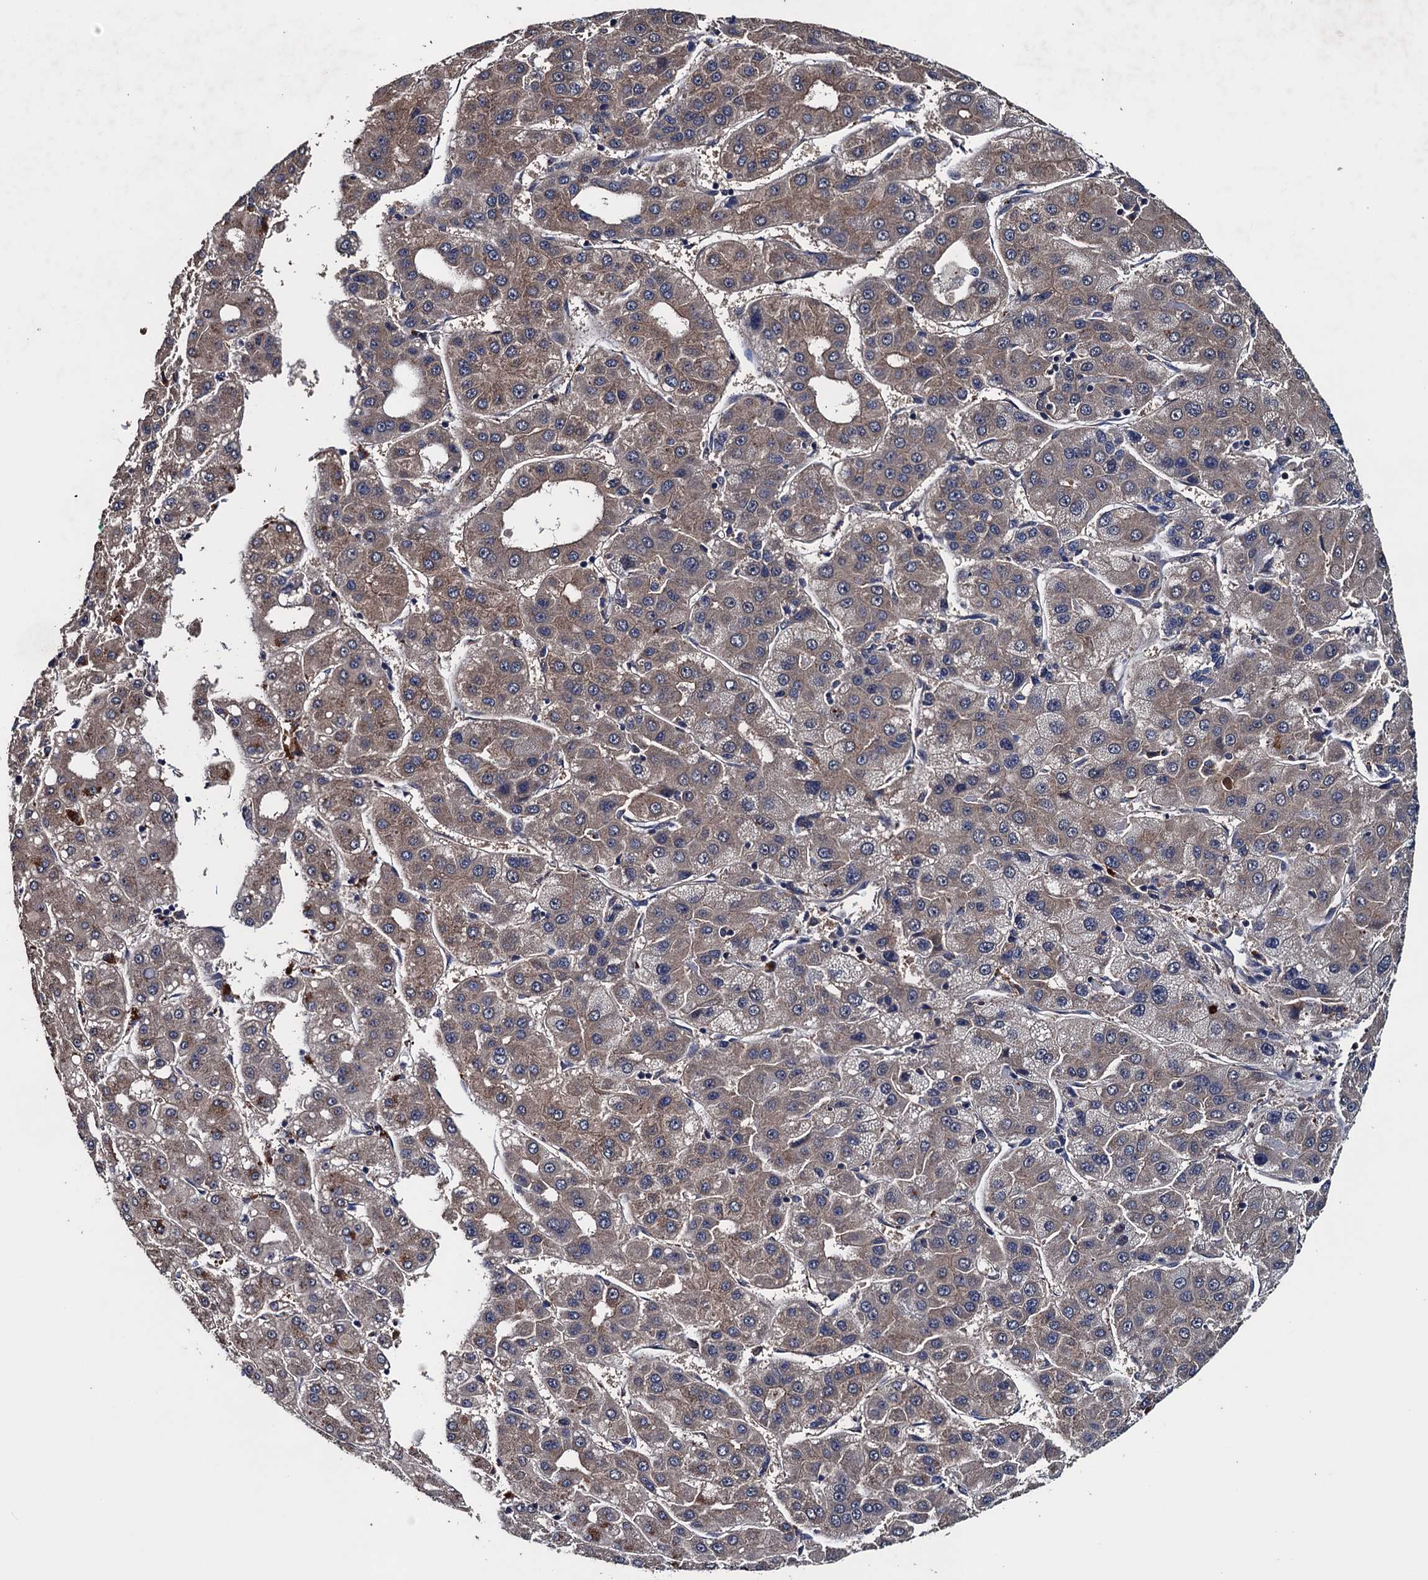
{"staining": {"intensity": "weak", "quantity": "25%-75%", "location": "cytoplasmic/membranous"}, "tissue": "liver cancer", "cell_type": "Tumor cells", "image_type": "cancer", "snomed": [{"axis": "morphology", "description": "Carcinoma, Hepatocellular, NOS"}, {"axis": "topography", "description": "Liver"}], "caption": "Tumor cells demonstrate low levels of weak cytoplasmic/membranous expression in about 25%-75% of cells in human liver hepatocellular carcinoma.", "gene": "BLTP3B", "patient": {"sex": "male", "age": 65}}